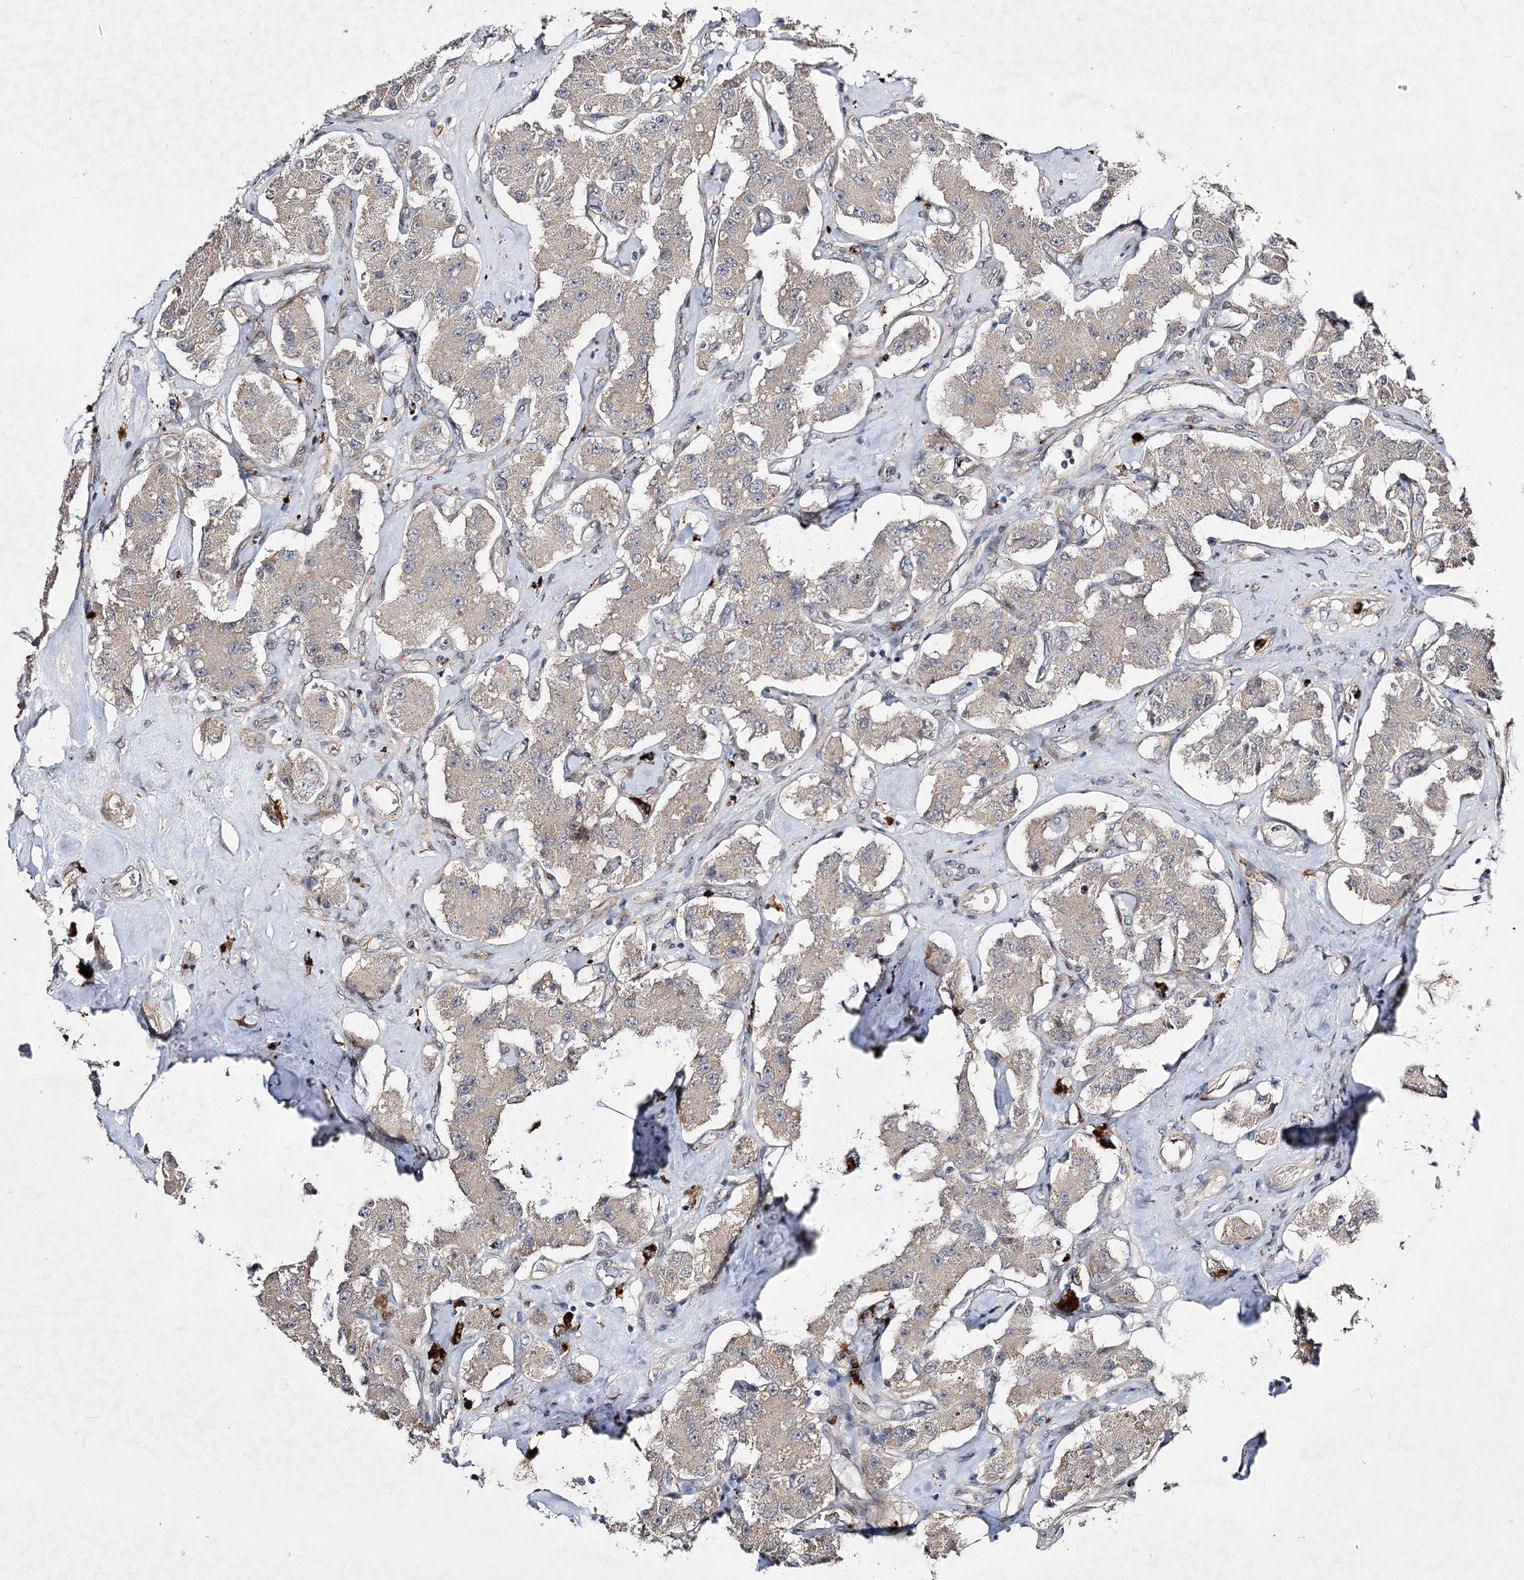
{"staining": {"intensity": "weak", "quantity": "25%-75%", "location": "cytoplasmic/membranous"}, "tissue": "carcinoid", "cell_type": "Tumor cells", "image_type": "cancer", "snomed": [{"axis": "morphology", "description": "Carcinoid, malignant, NOS"}, {"axis": "topography", "description": "Pancreas"}], "caption": "Weak cytoplasmic/membranous protein expression is identified in about 25%-75% of tumor cells in carcinoid. (IHC, brightfield microscopy, high magnification).", "gene": "MINDY3", "patient": {"sex": "male", "age": 41}}